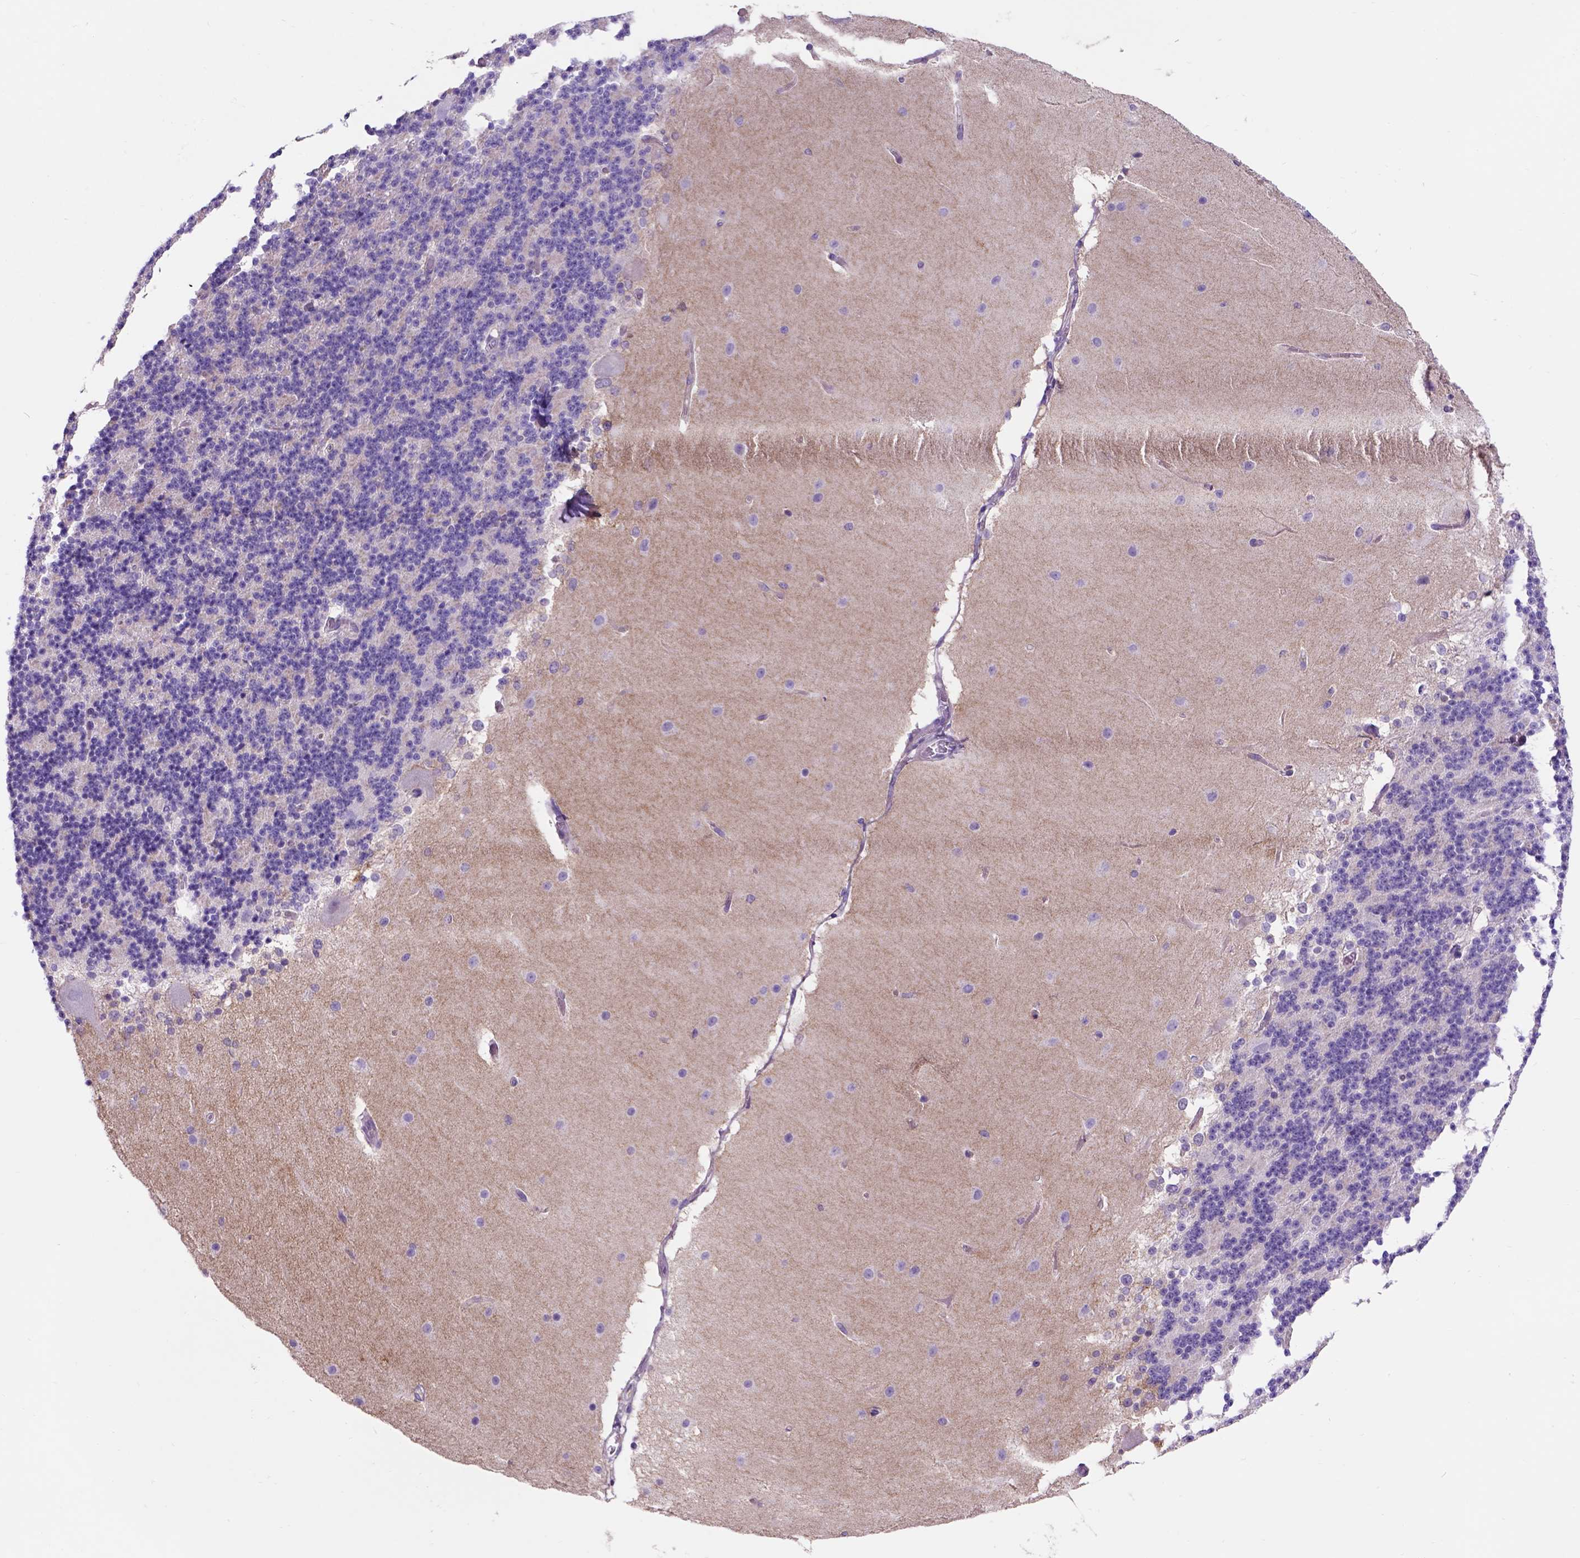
{"staining": {"intensity": "negative", "quantity": "none", "location": "none"}, "tissue": "cerebellum", "cell_type": "Cells in granular layer", "image_type": "normal", "snomed": [{"axis": "morphology", "description": "Normal tissue, NOS"}, {"axis": "topography", "description": "Cerebellum"}], "caption": "Immunohistochemical staining of normal cerebellum reveals no significant positivity in cells in granular layer.", "gene": "EGFR", "patient": {"sex": "female", "age": 19}}